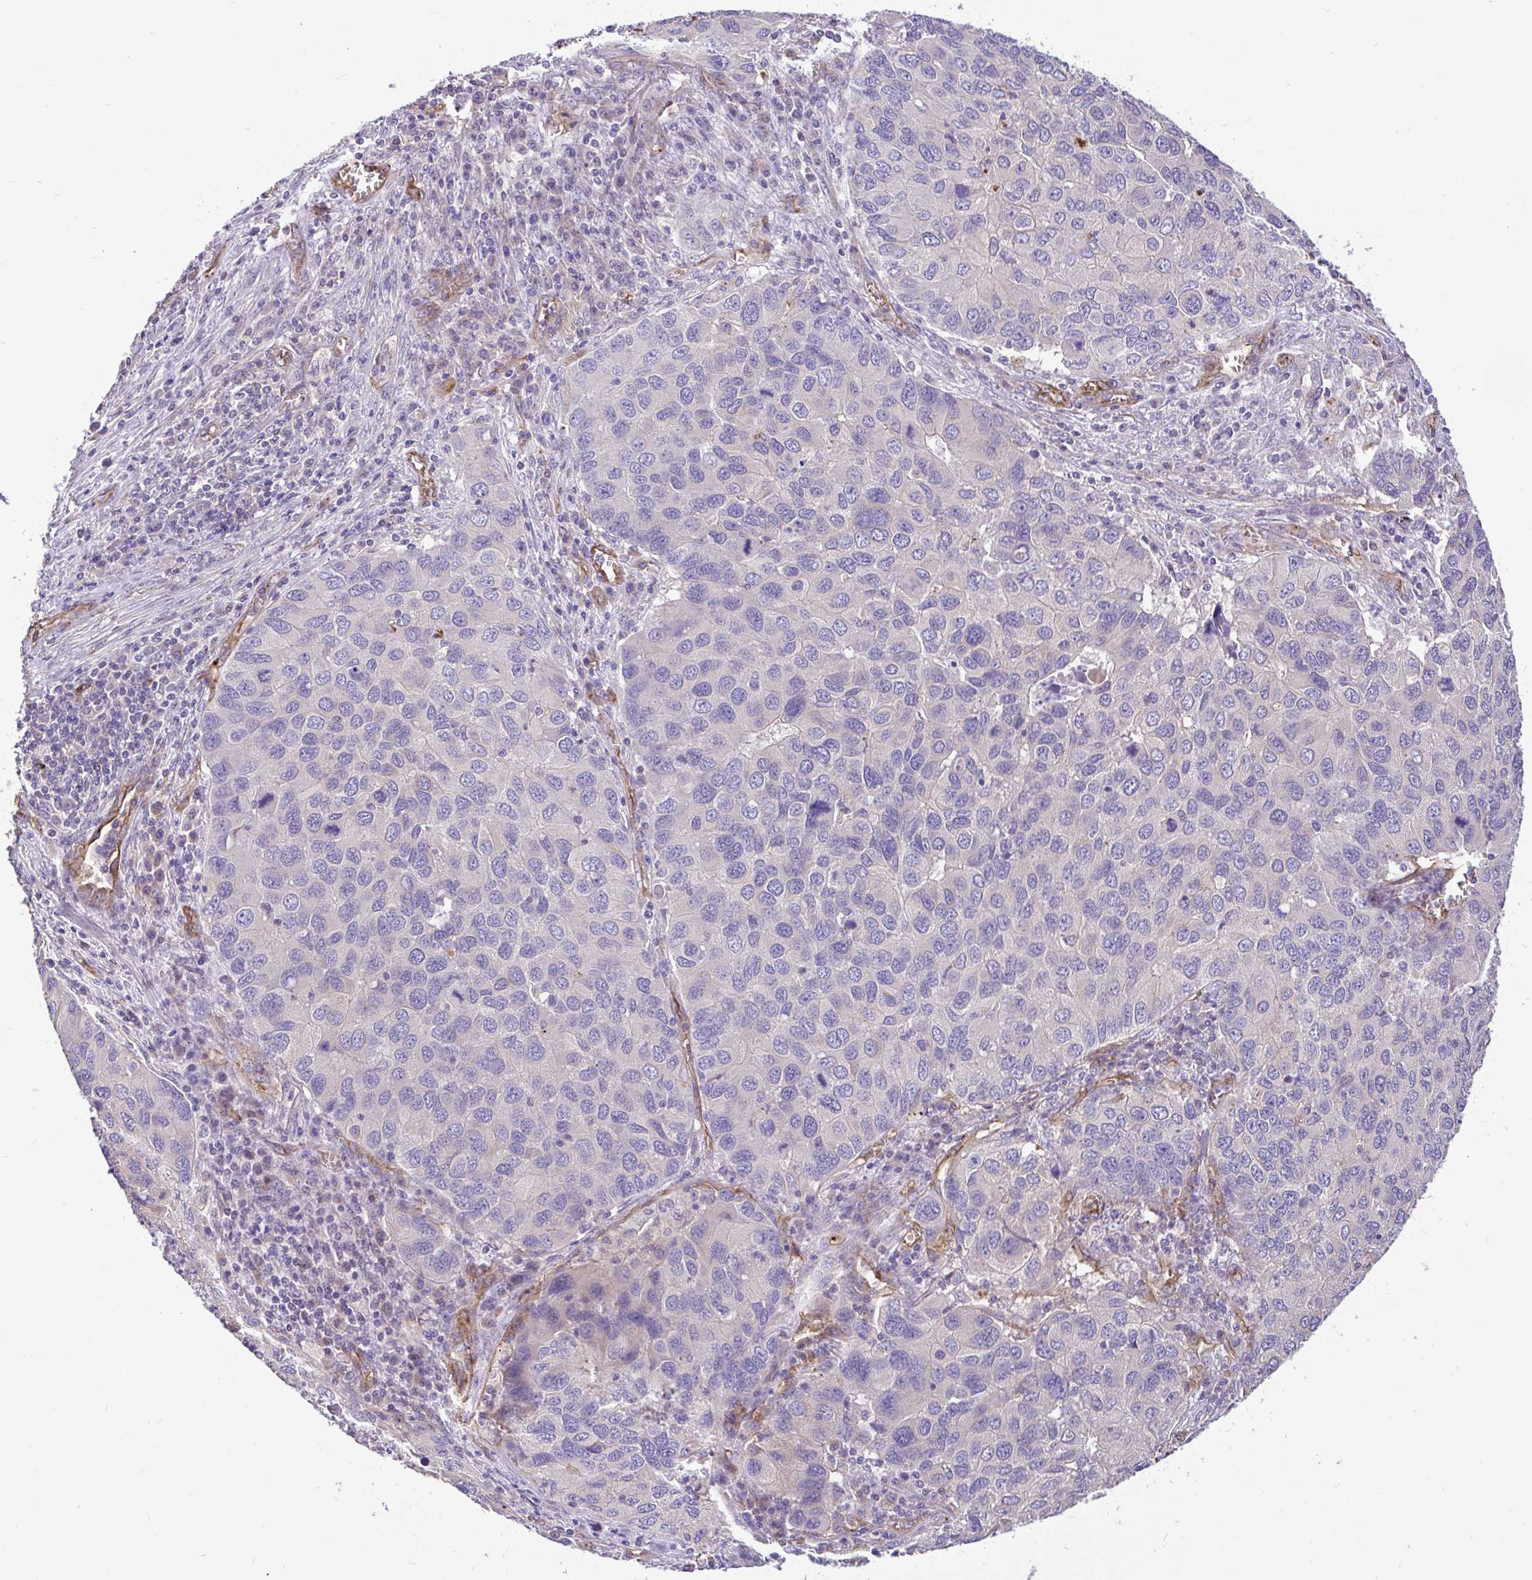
{"staining": {"intensity": "negative", "quantity": "none", "location": "none"}, "tissue": "lung cancer", "cell_type": "Tumor cells", "image_type": "cancer", "snomed": [{"axis": "morphology", "description": "Aneuploidy"}, {"axis": "morphology", "description": "Adenocarcinoma, NOS"}, {"axis": "topography", "description": "Lymph node"}, {"axis": "topography", "description": "Lung"}], "caption": "Tumor cells are negative for brown protein staining in adenocarcinoma (lung).", "gene": "PTPRK", "patient": {"sex": "female", "age": 74}}